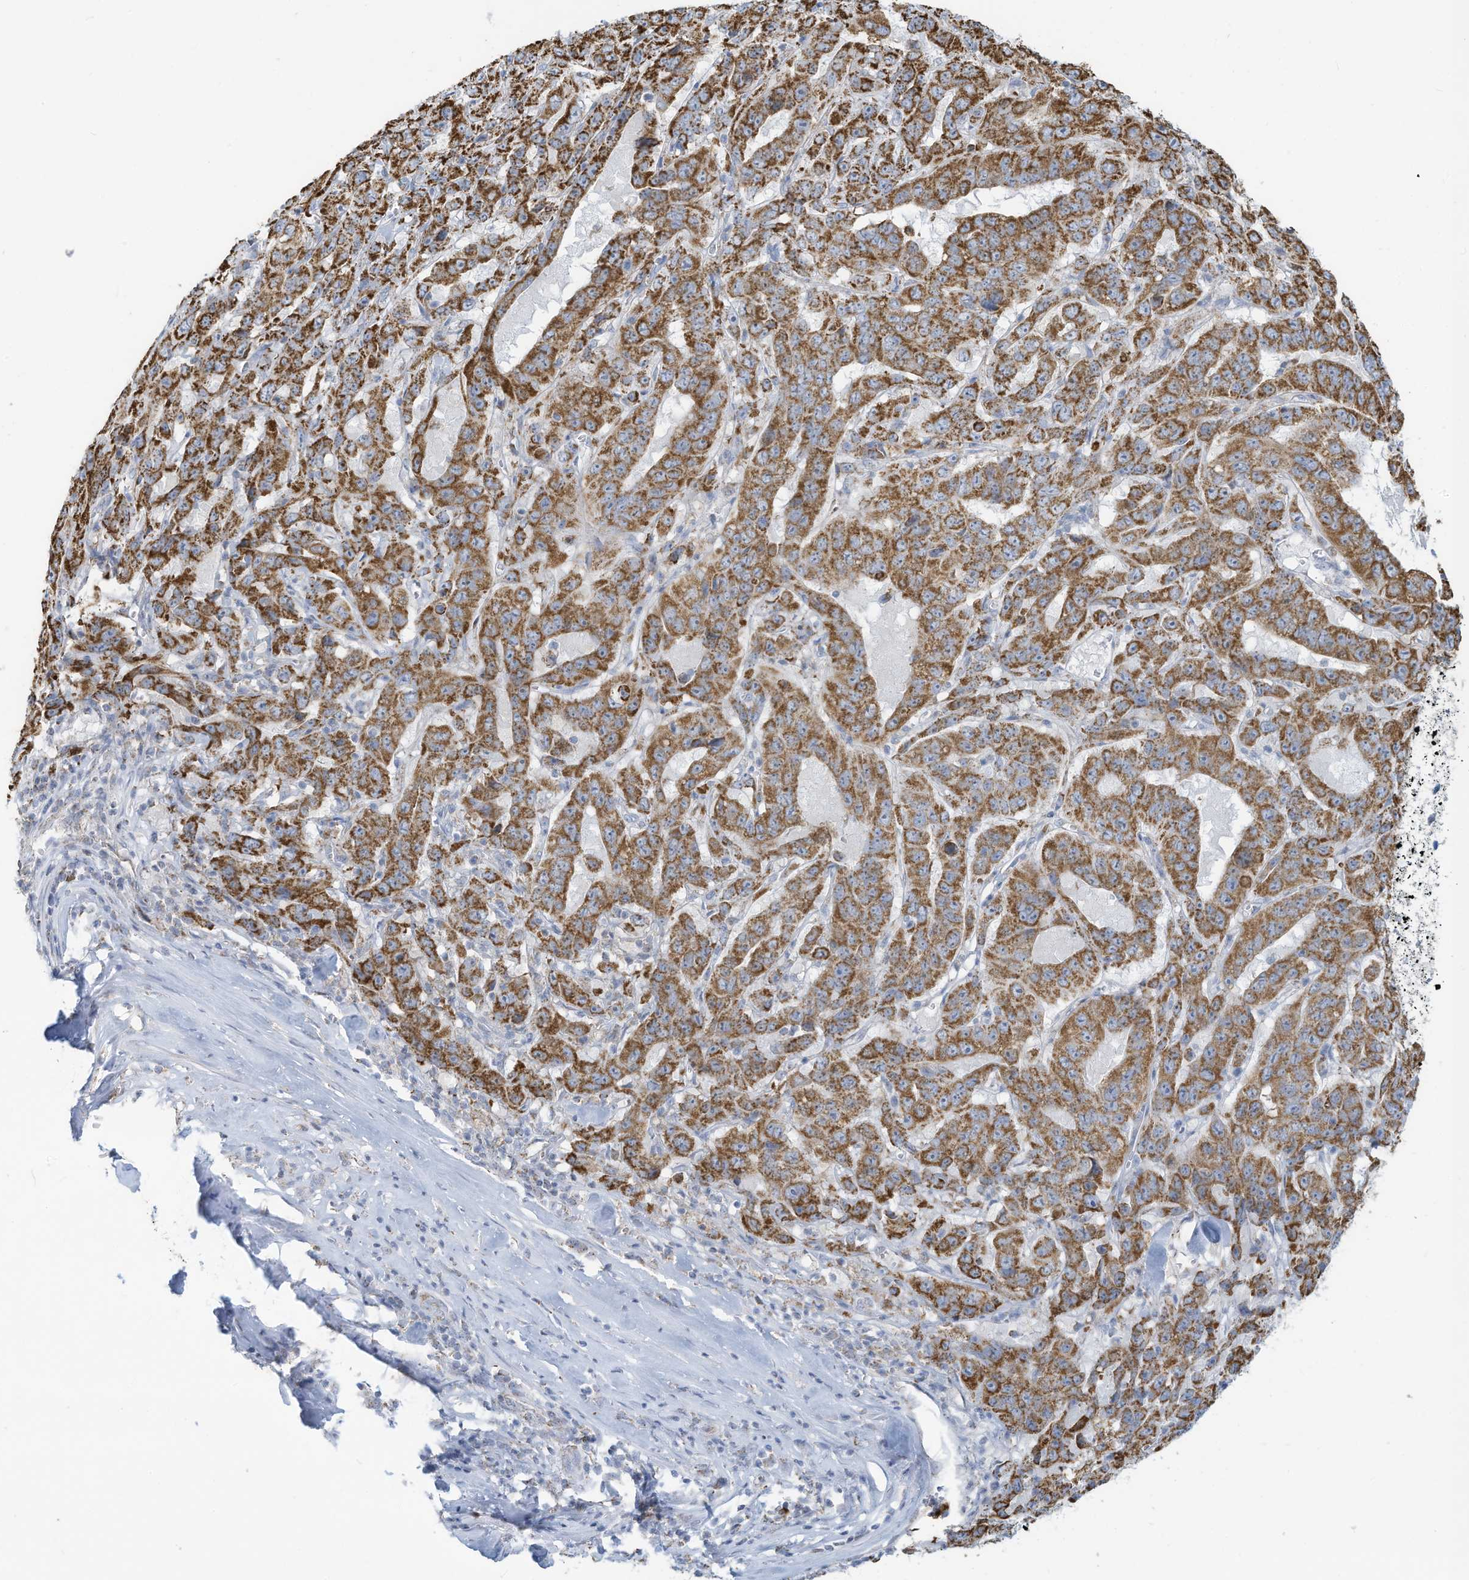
{"staining": {"intensity": "moderate", "quantity": ">75%", "location": "cytoplasmic/membranous"}, "tissue": "pancreatic cancer", "cell_type": "Tumor cells", "image_type": "cancer", "snomed": [{"axis": "morphology", "description": "Adenocarcinoma, NOS"}, {"axis": "topography", "description": "Pancreas"}], "caption": "Pancreatic cancer stained for a protein displays moderate cytoplasmic/membranous positivity in tumor cells.", "gene": "NLN", "patient": {"sex": "male", "age": 63}}